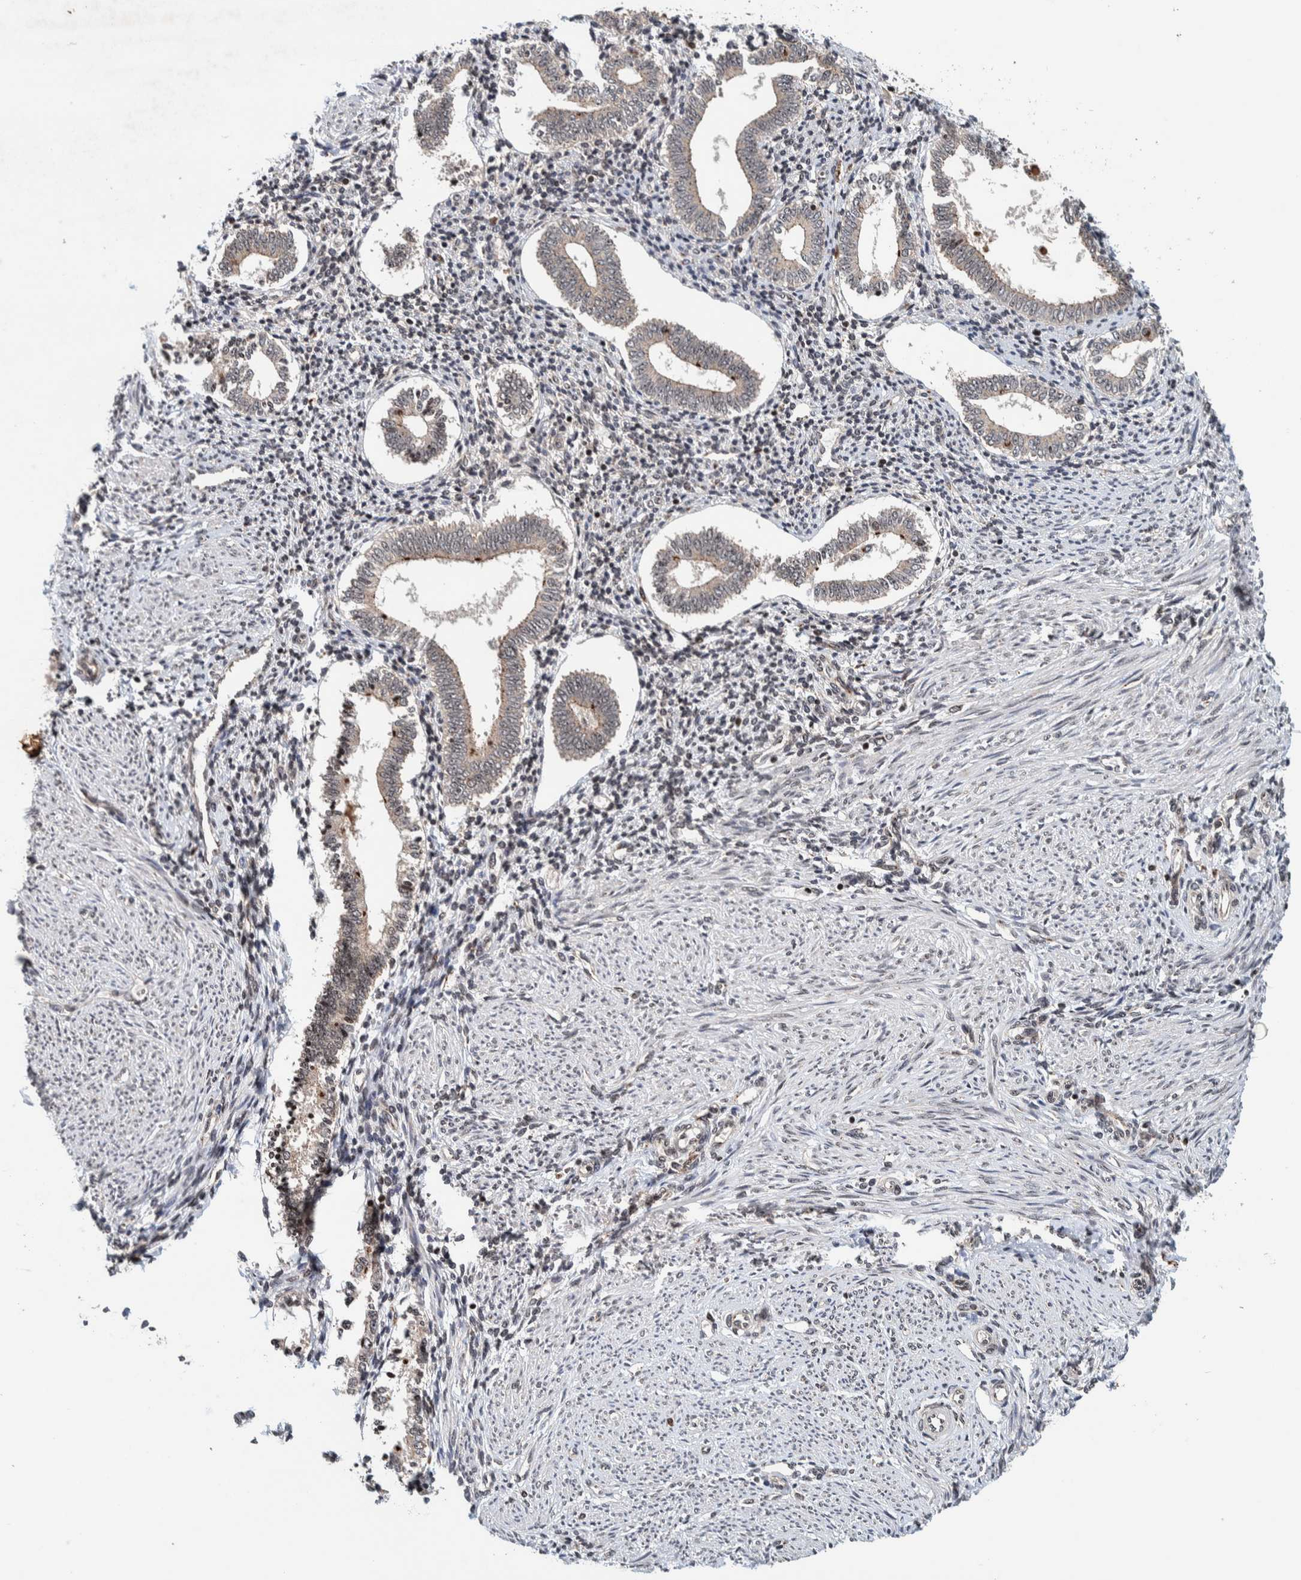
{"staining": {"intensity": "moderate", "quantity": "25%-75%", "location": "cytoplasmic/membranous"}, "tissue": "endometrium", "cell_type": "Cells in endometrial stroma", "image_type": "normal", "snomed": [{"axis": "morphology", "description": "Normal tissue, NOS"}, {"axis": "topography", "description": "Endometrium"}], "caption": "Moderate cytoplasmic/membranous positivity is present in approximately 25%-75% of cells in endometrial stroma in unremarkable endometrium.", "gene": "CCDC182", "patient": {"sex": "female", "age": 42}}